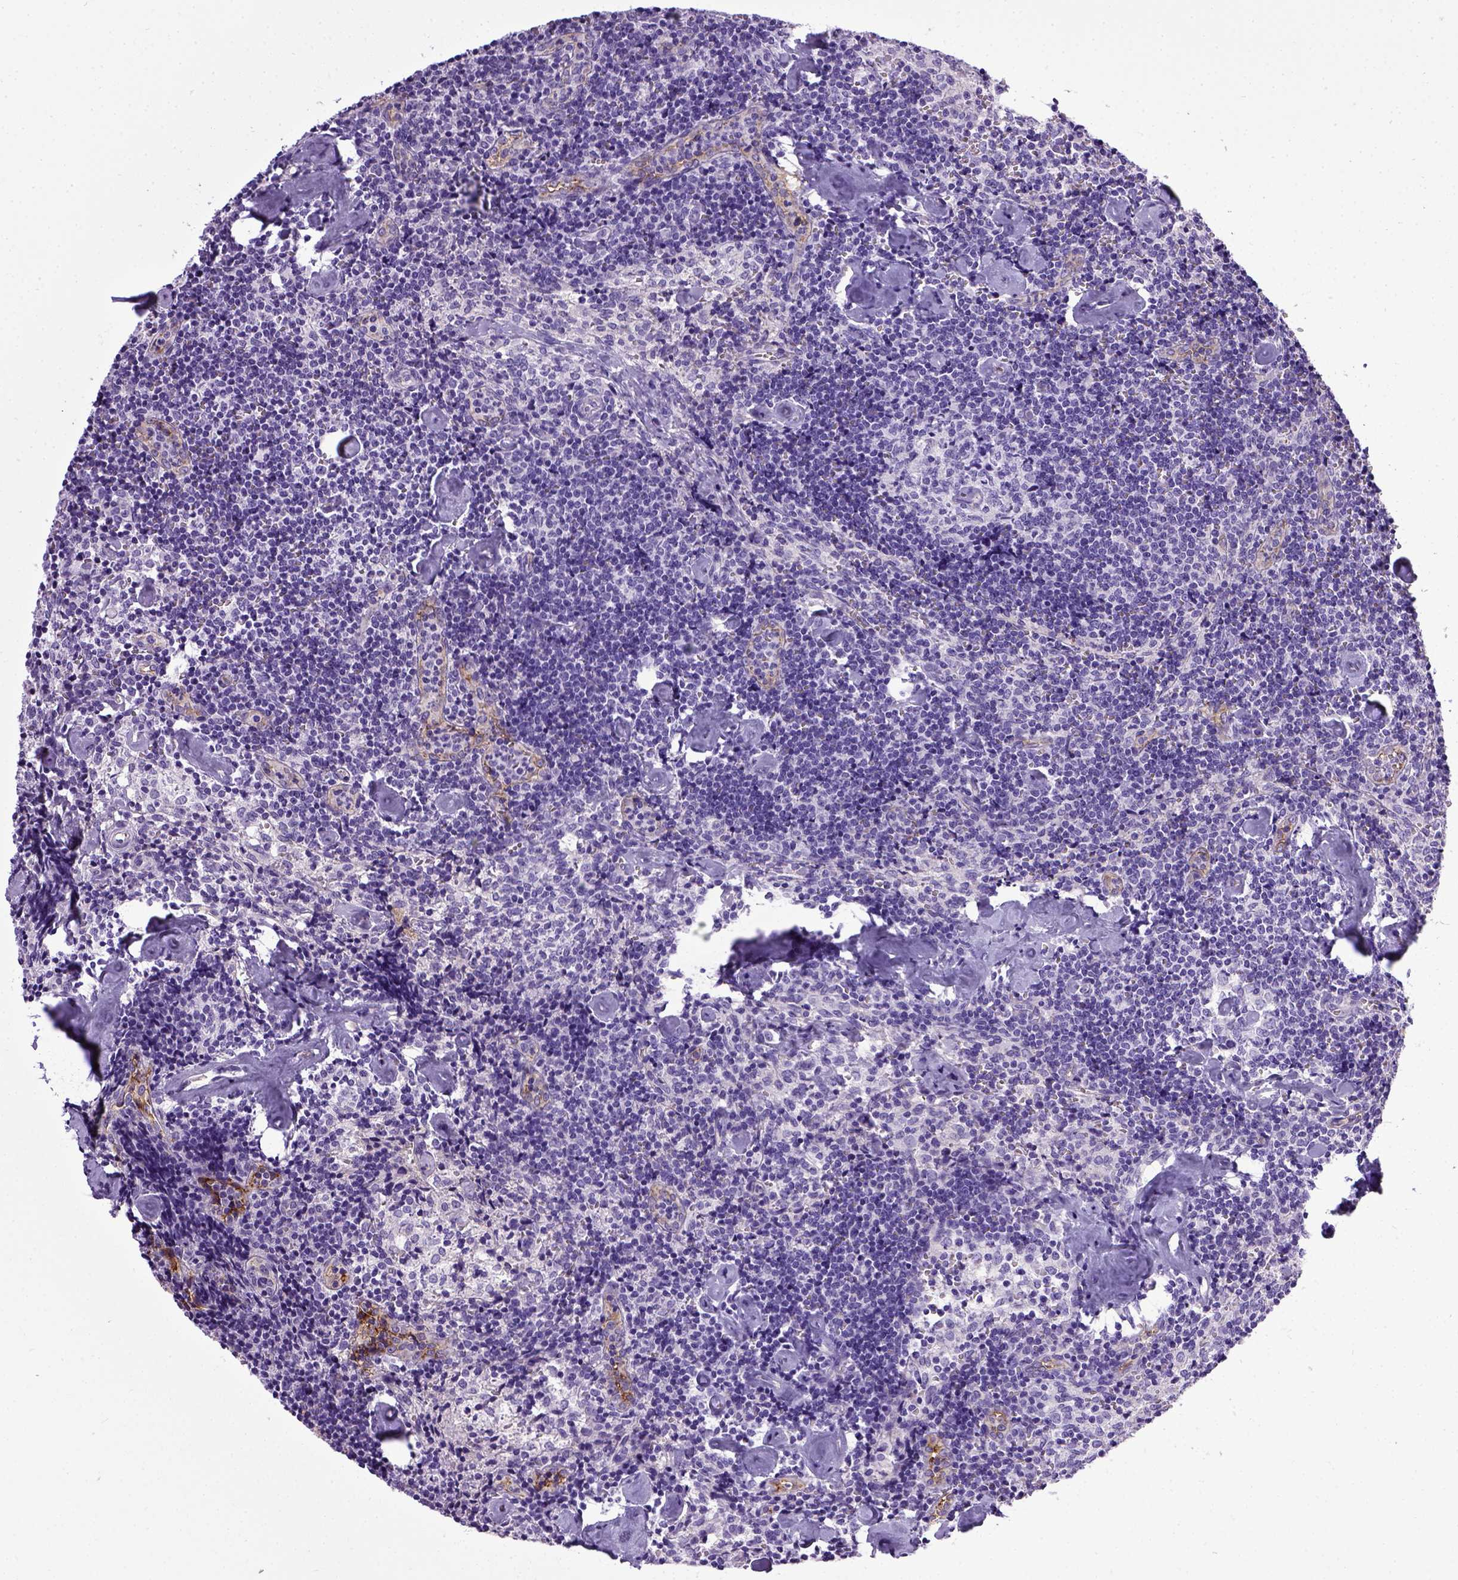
{"staining": {"intensity": "negative", "quantity": "none", "location": "none"}, "tissue": "lymph node", "cell_type": "Germinal center cells", "image_type": "normal", "snomed": [{"axis": "morphology", "description": "Normal tissue, NOS"}, {"axis": "topography", "description": "Lymph node"}], "caption": "There is no significant positivity in germinal center cells of lymph node. (DAB (3,3'-diaminobenzidine) IHC with hematoxylin counter stain).", "gene": "ENG", "patient": {"sex": "female", "age": 50}}